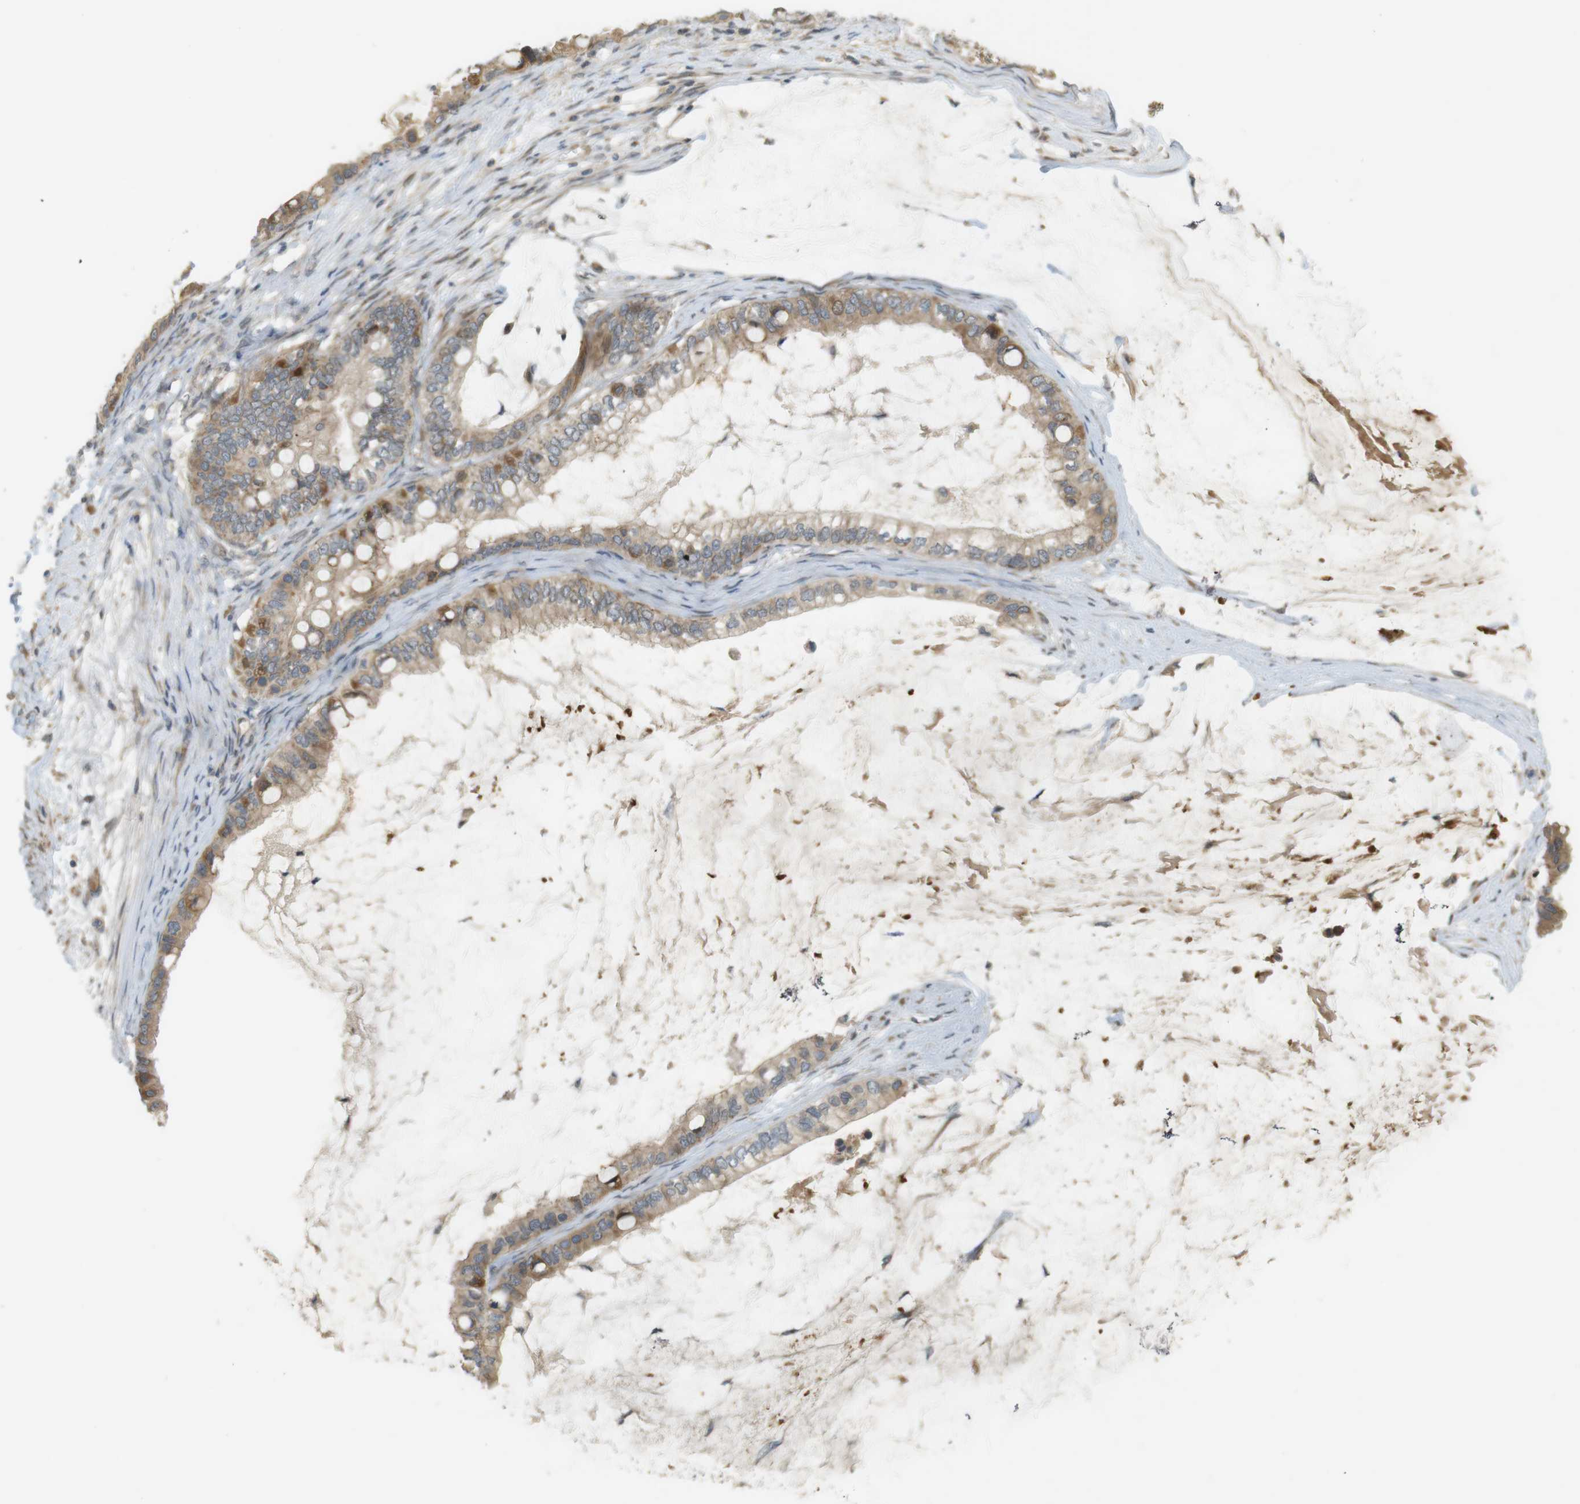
{"staining": {"intensity": "moderate", "quantity": ">75%", "location": "cytoplasmic/membranous"}, "tissue": "ovarian cancer", "cell_type": "Tumor cells", "image_type": "cancer", "snomed": [{"axis": "morphology", "description": "Cystadenocarcinoma, mucinous, NOS"}, {"axis": "topography", "description": "Ovary"}], "caption": "Mucinous cystadenocarcinoma (ovarian) tissue reveals moderate cytoplasmic/membranous positivity in approximately >75% of tumor cells", "gene": "CLRN3", "patient": {"sex": "female", "age": 80}}